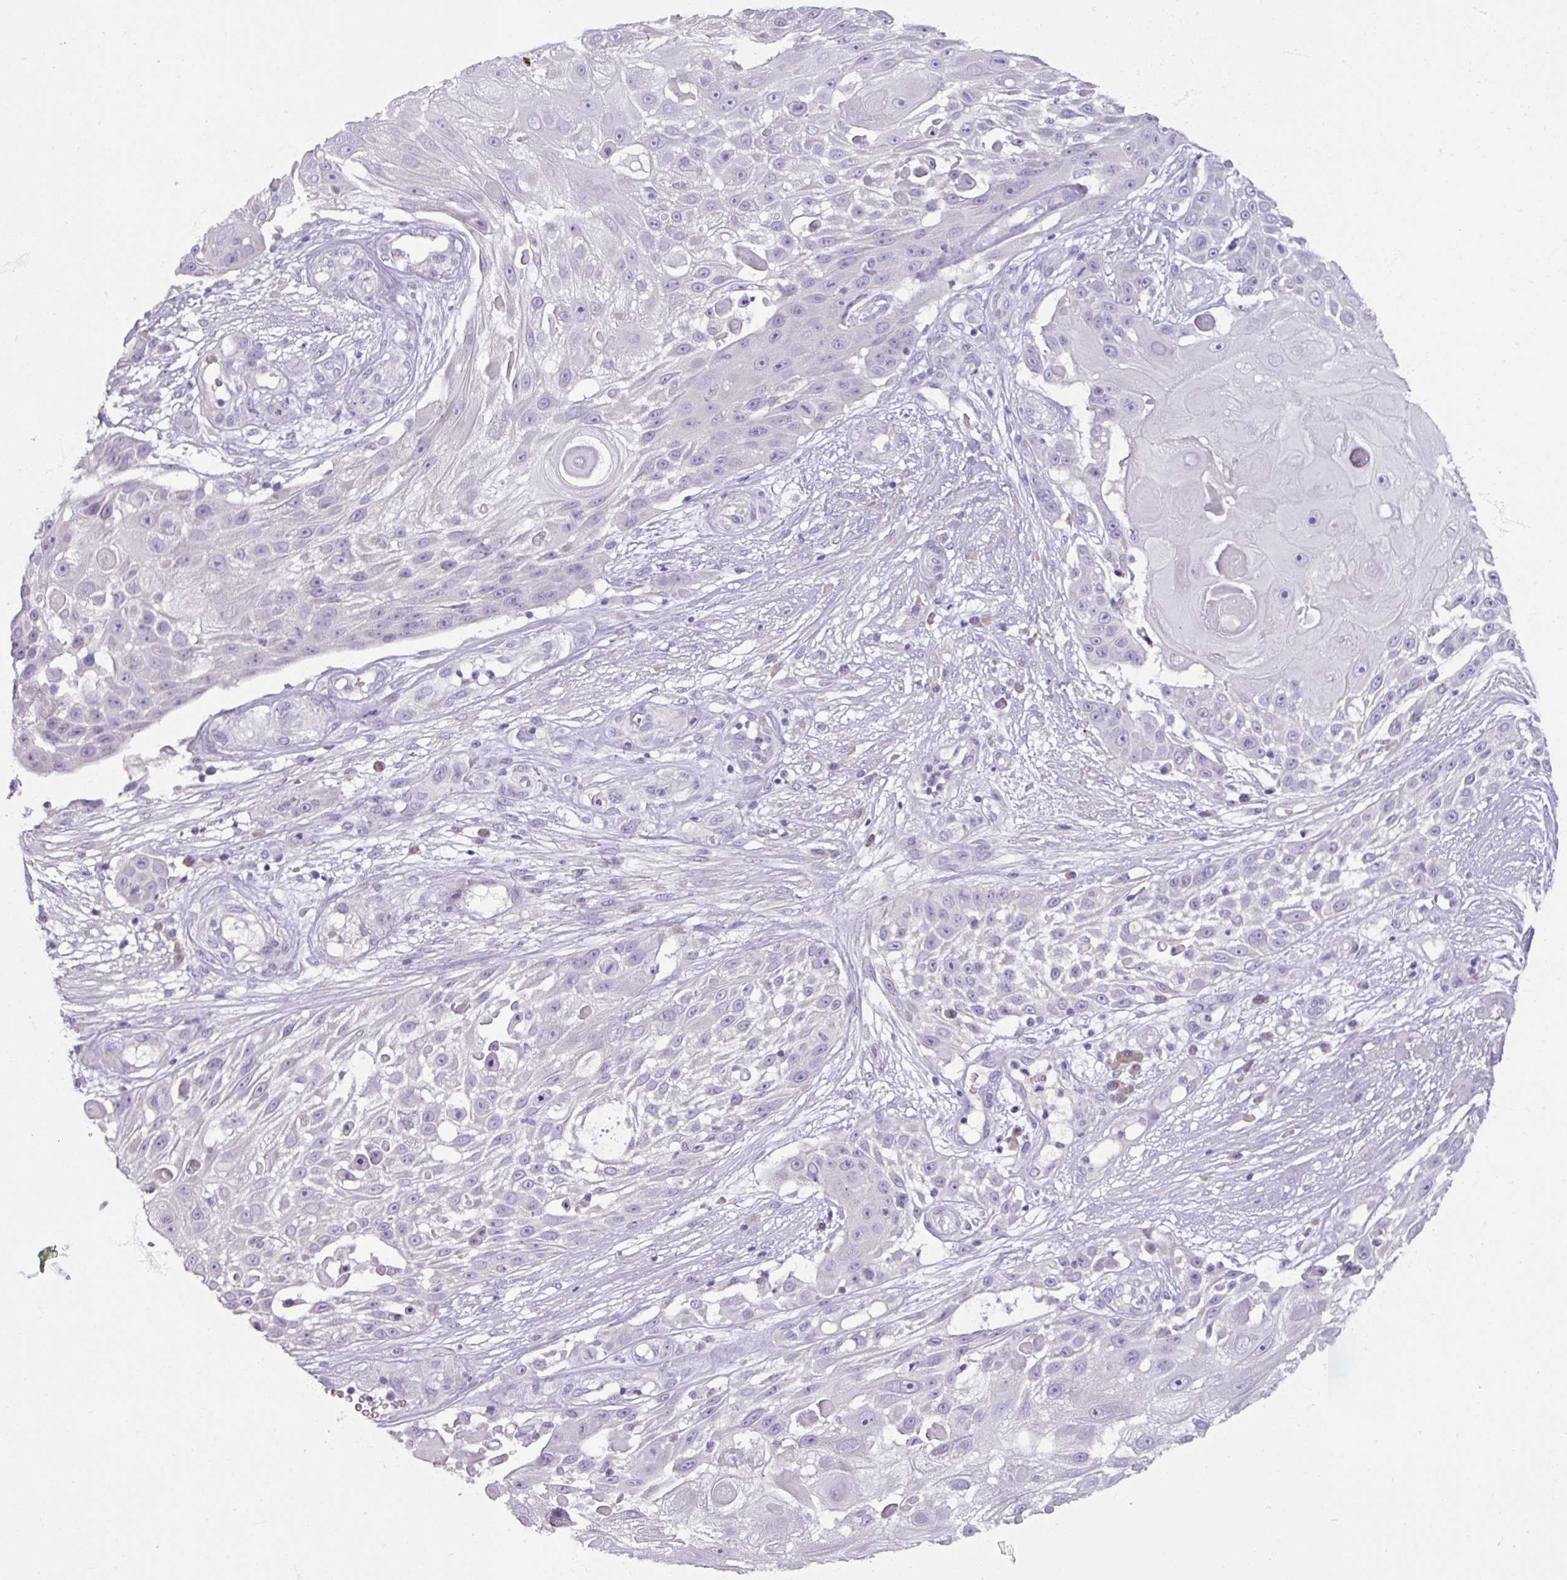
{"staining": {"intensity": "negative", "quantity": "none", "location": "none"}, "tissue": "skin cancer", "cell_type": "Tumor cells", "image_type": "cancer", "snomed": [{"axis": "morphology", "description": "Squamous cell carcinoma, NOS"}, {"axis": "topography", "description": "Skin"}], "caption": "Immunohistochemistry (IHC) histopathology image of human skin squamous cell carcinoma stained for a protein (brown), which displays no positivity in tumor cells. The staining was performed using DAB (3,3'-diaminobenzidine) to visualize the protein expression in brown, while the nuclei were stained in blue with hematoxylin (Magnification: 20x).", "gene": "SMIM11", "patient": {"sex": "female", "age": 86}}